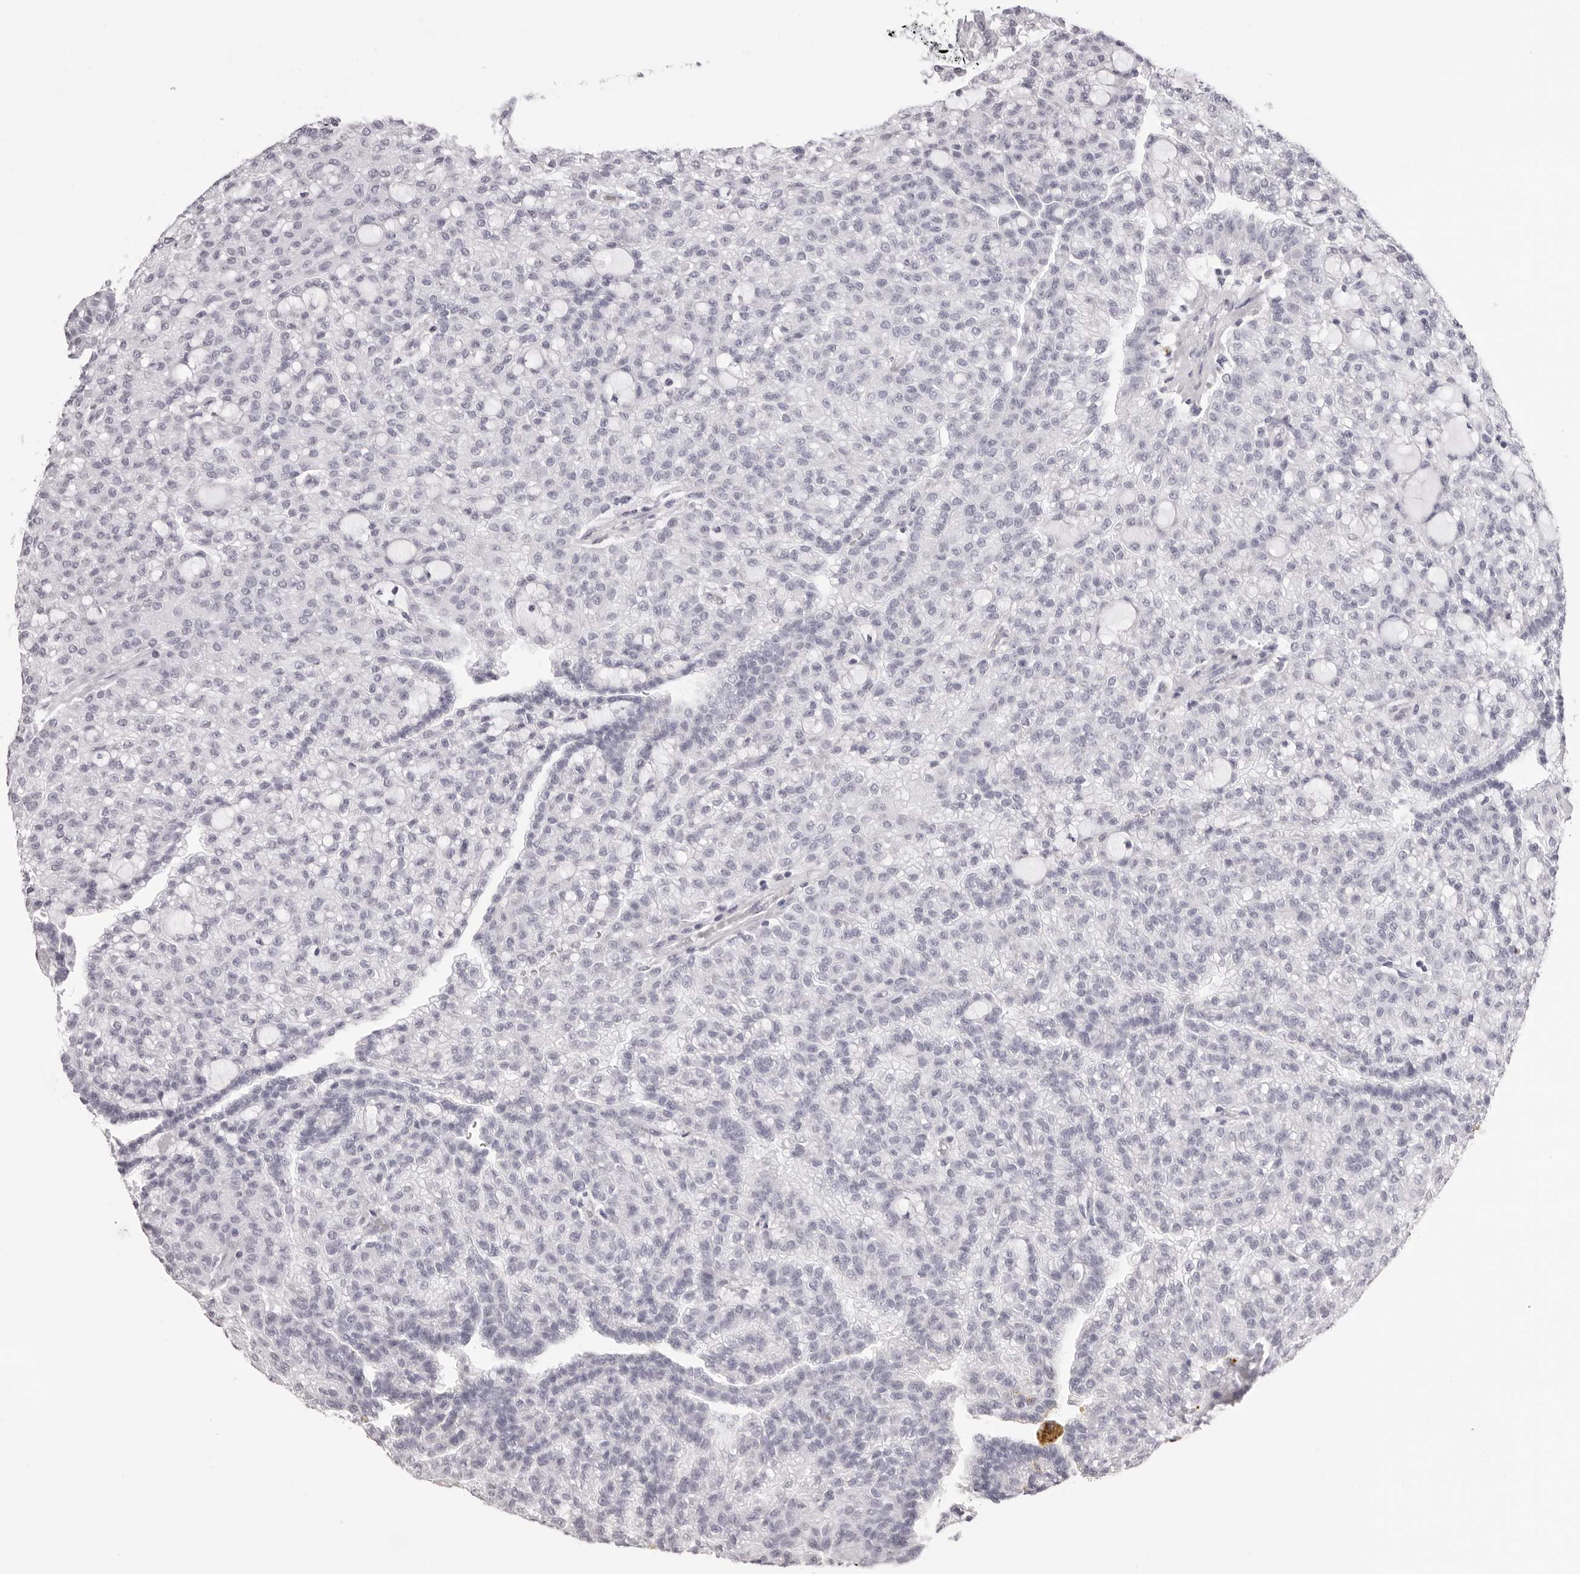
{"staining": {"intensity": "negative", "quantity": "none", "location": "none"}, "tissue": "renal cancer", "cell_type": "Tumor cells", "image_type": "cancer", "snomed": [{"axis": "morphology", "description": "Adenocarcinoma, NOS"}, {"axis": "topography", "description": "Kidney"}], "caption": "Human renal cancer stained for a protein using immunohistochemistry (IHC) displays no positivity in tumor cells.", "gene": "RHO", "patient": {"sex": "male", "age": 63}}